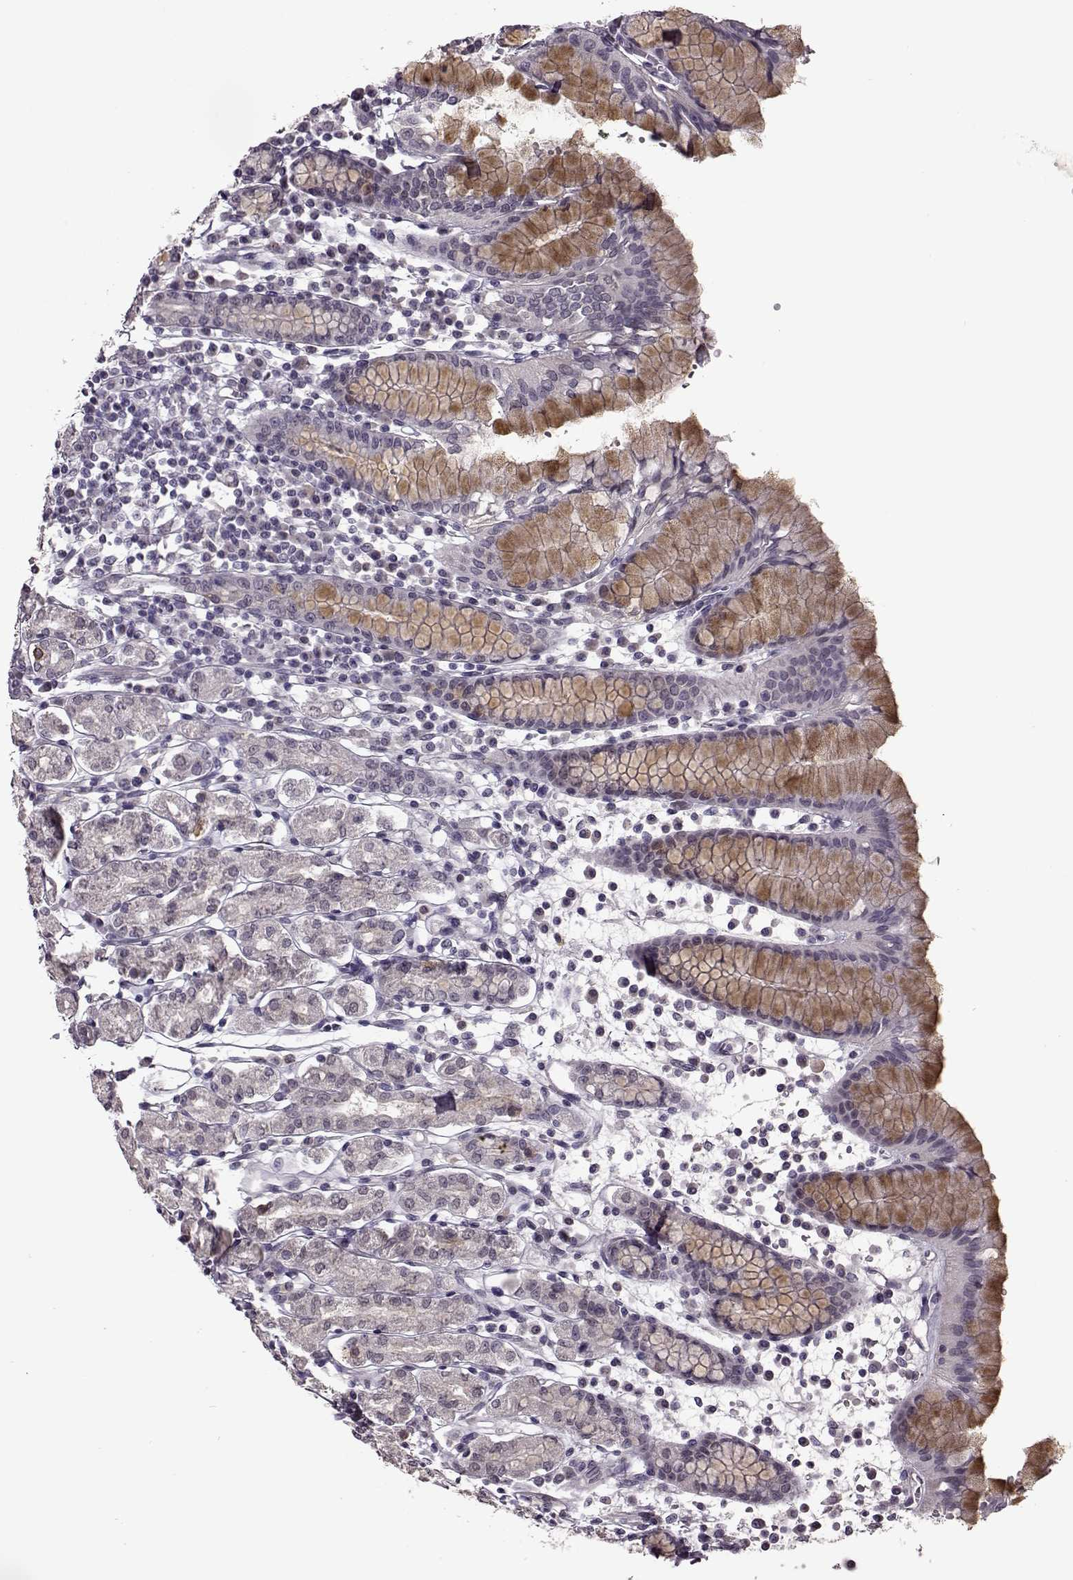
{"staining": {"intensity": "weak", "quantity": "<25%", "location": "cytoplasmic/membranous"}, "tissue": "stomach", "cell_type": "Glandular cells", "image_type": "normal", "snomed": [{"axis": "morphology", "description": "Normal tissue, NOS"}, {"axis": "topography", "description": "Stomach, upper"}, {"axis": "topography", "description": "Stomach"}], "caption": "Photomicrograph shows no protein expression in glandular cells of normal stomach. (Immunohistochemistry (ihc), brightfield microscopy, high magnification).", "gene": "STX1A", "patient": {"sex": "male", "age": 62}}